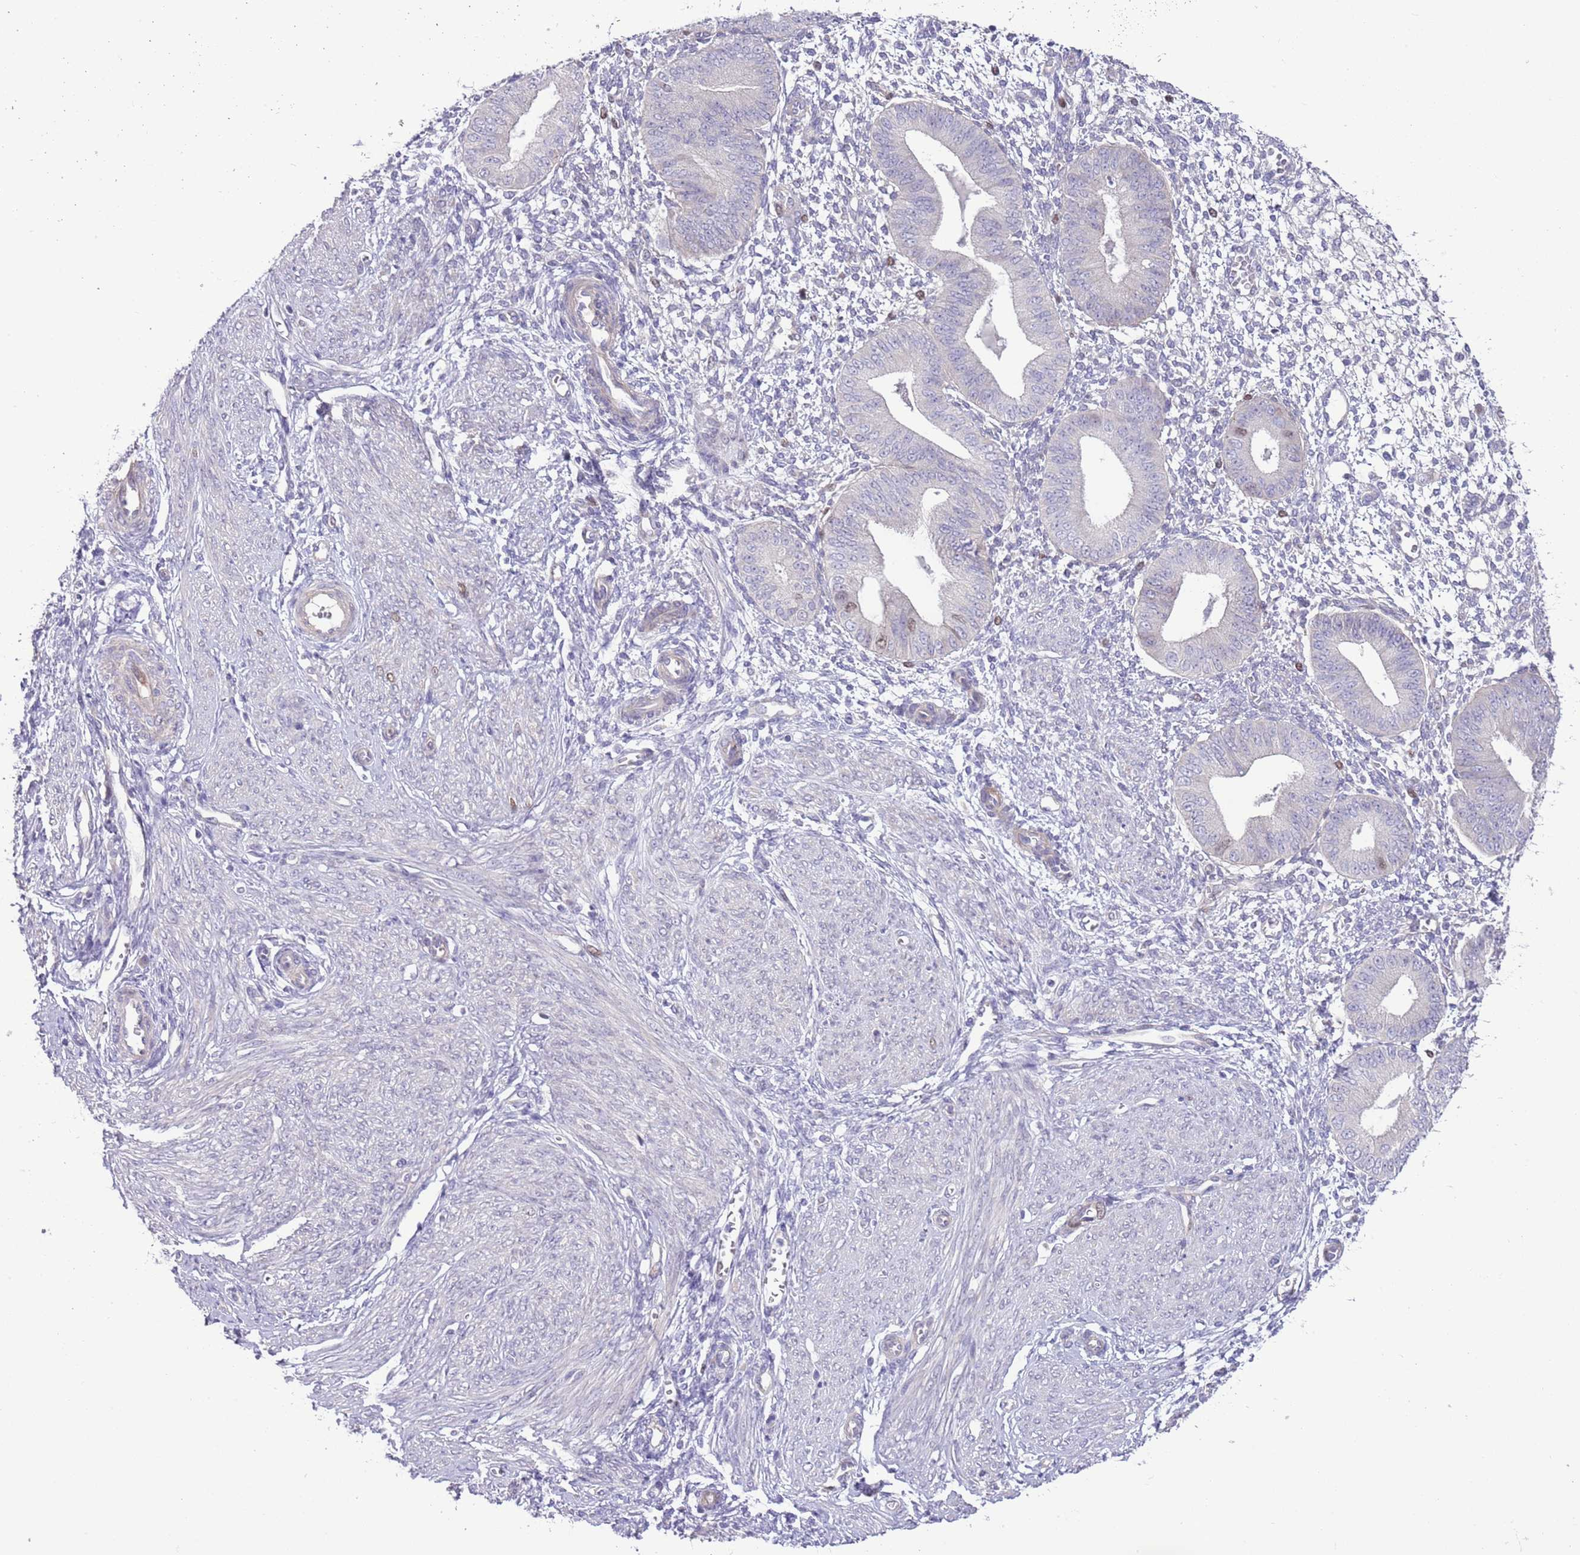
{"staining": {"intensity": "negative", "quantity": "none", "location": "none"}, "tissue": "endometrium", "cell_type": "Cells in endometrial stroma", "image_type": "normal", "snomed": [{"axis": "morphology", "description": "Normal tissue, NOS"}, {"axis": "topography", "description": "Endometrium"}], "caption": "An IHC image of unremarkable endometrium is shown. There is no staining in cells in endometrial stroma of endometrium. The staining was performed using DAB (3,3'-diaminobenzidine) to visualize the protein expression in brown, while the nuclei were stained in blue with hematoxylin (Magnification: 20x).", "gene": "FBRSL1", "patient": {"sex": "female", "age": 49}}